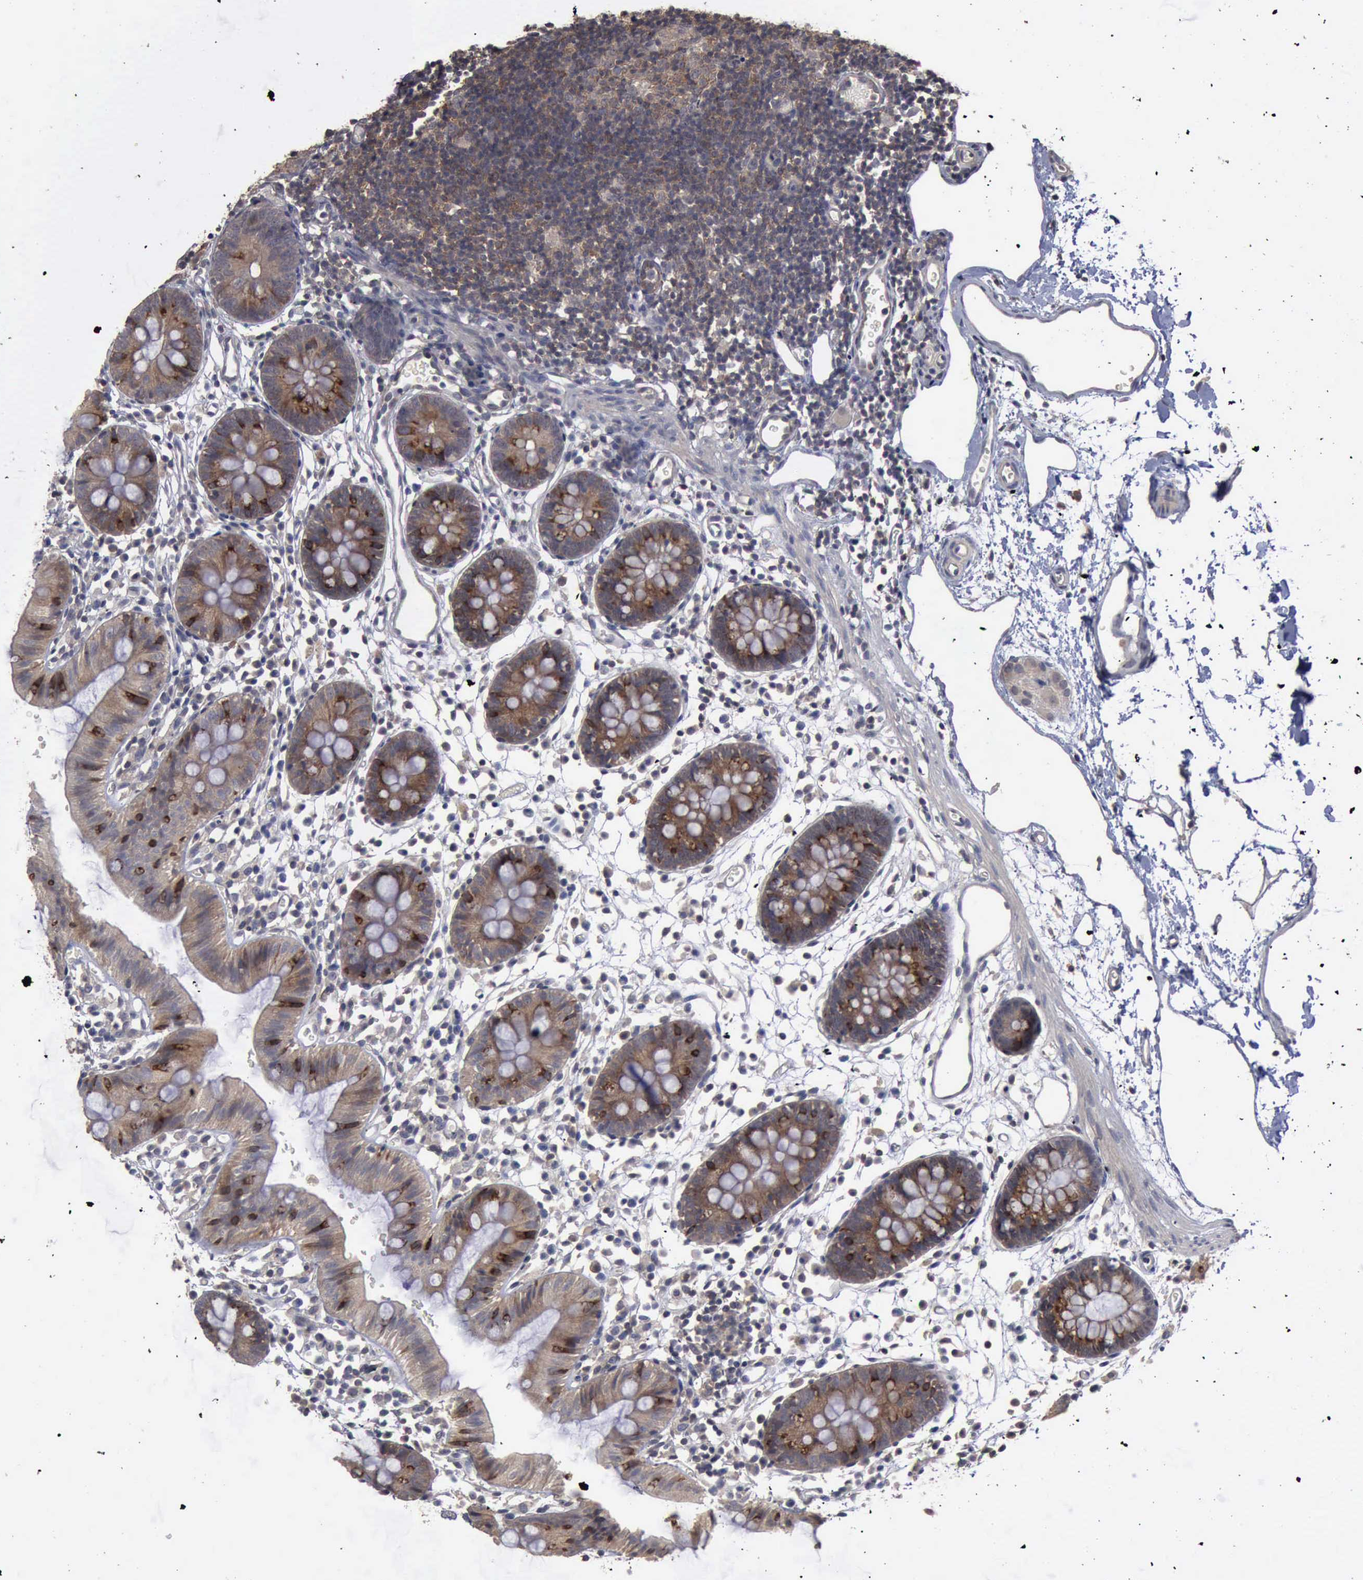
{"staining": {"intensity": "negative", "quantity": "none", "location": "none"}, "tissue": "colon", "cell_type": "Endothelial cells", "image_type": "normal", "snomed": [{"axis": "morphology", "description": "Normal tissue, NOS"}, {"axis": "topography", "description": "Colon"}], "caption": "This photomicrograph is of benign colon stained with immunohistochemistry to label a protein in brown with the nuclei are counter-stained blue. There is no staining in endothelial cells. (IHC, brightfield microscopy, high magnification).", "gene": "CRKL", "patient": {"sex": "male", "age": 14}}